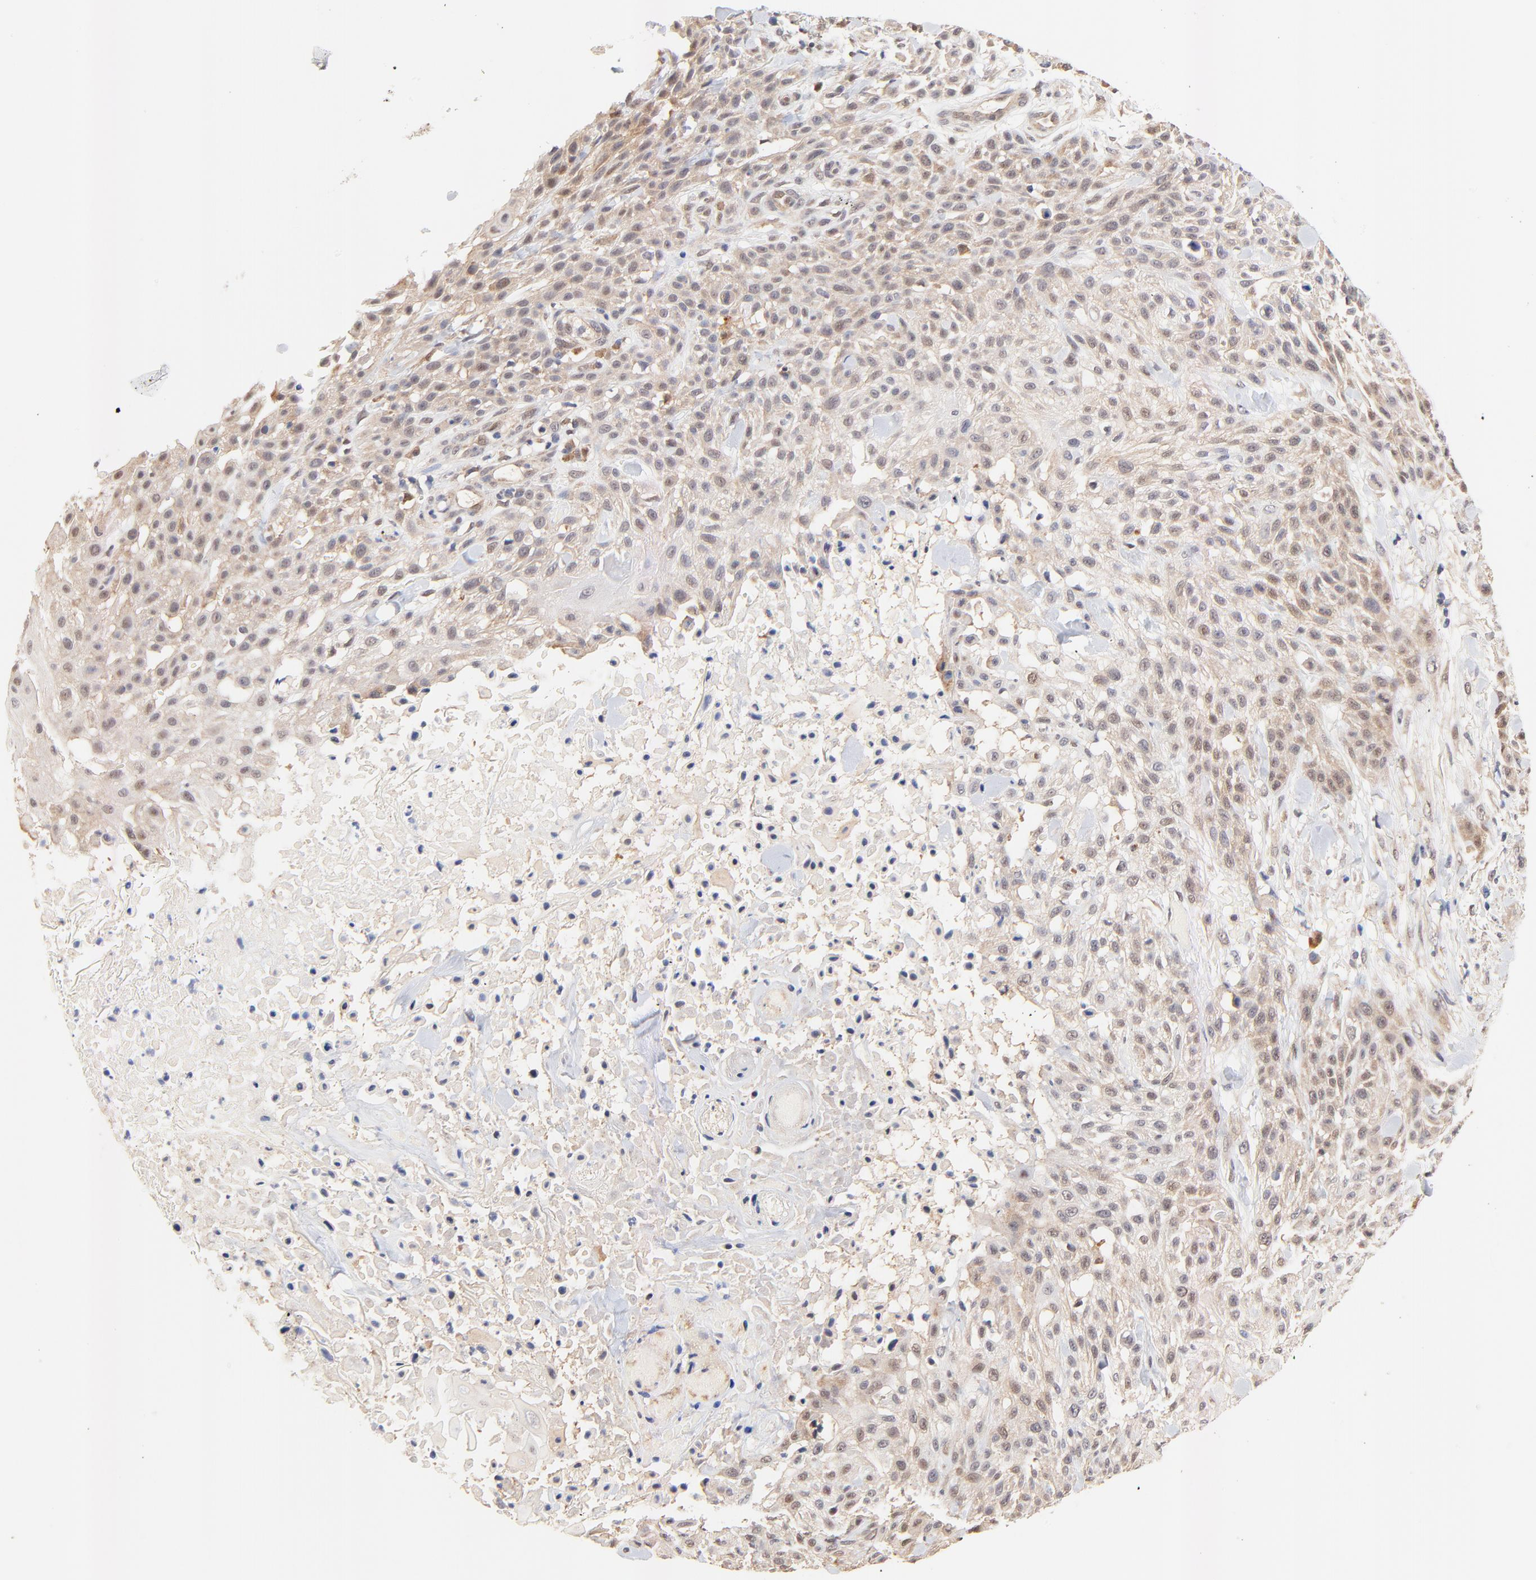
{"staining": {"intensity": "moderate", "quantity": "<25%", "location": "cytoplasmic/membranous,nuclear"}, "tissue": "skin cancer", "cell_type": "Tumor cells", "image_type": "cancer", "snomed": [{"axis": "morphology", "description": "Squamous cell carcinoma, NOS"}, {"axis": "topography", "description": "Skin"}], "caption": "Brown immunohistochemical staining in skin cancer (squamous cell carcinoma) exhibits moderate cytoplasmic/membranous and nuclear expression in about <25% of tumor cells.", "gene": "TXNL1", "patient": {"sex": "female", "age": 42}}